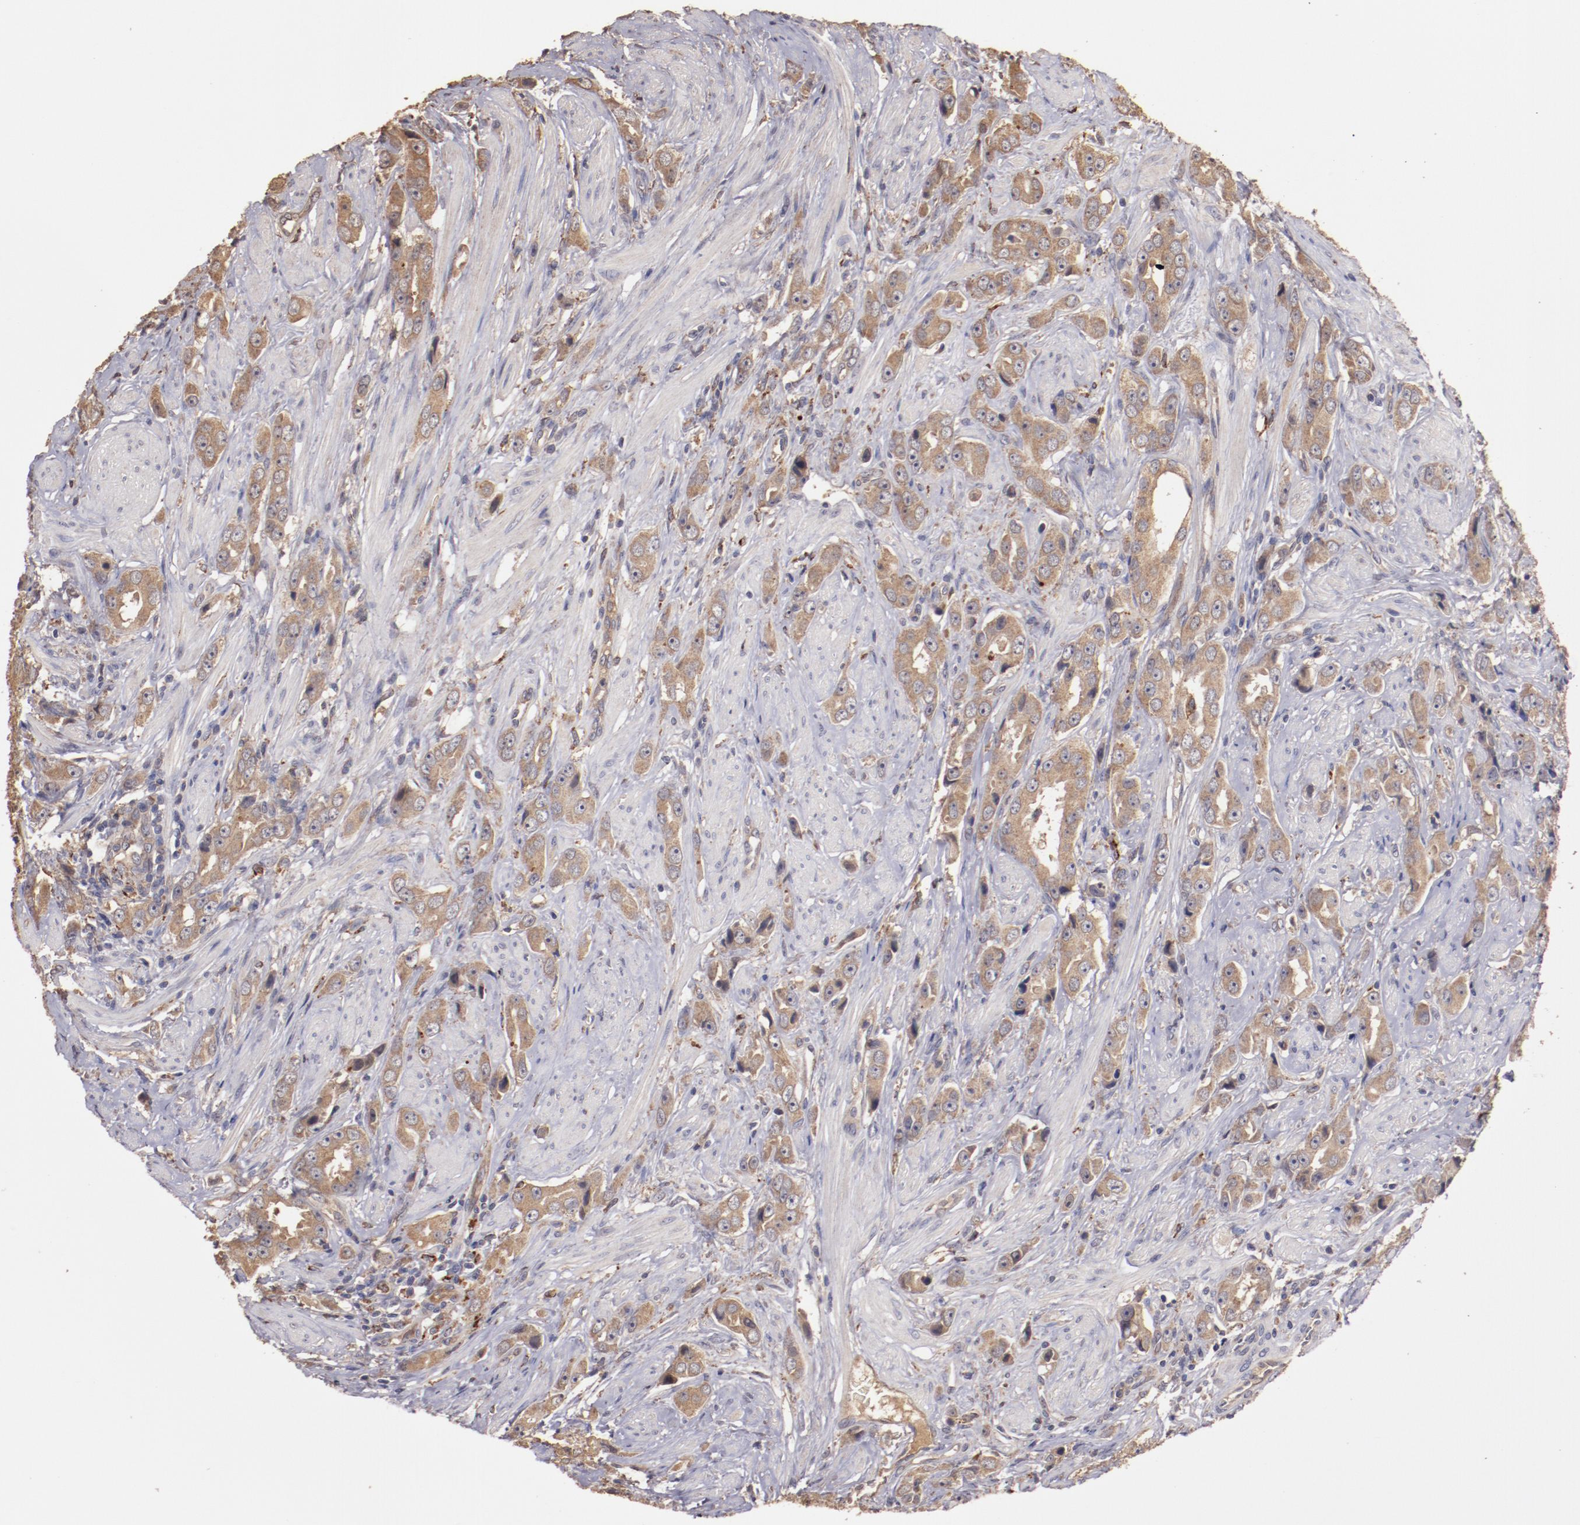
{"staining": {"intensity": "moderate", "quantity": ">75%", "location": "cytoplasmic/membranous"}, "tissue": "prostate cancer", "cell_type": "Tumor cells", "image_type": "cancer", "snomed": [{"axis": "morphology", "description": "Adenocarcinoma, Medium grade"}, {"axis": "topography", "description": "Prostate"}], "caption": "Protein staining of prostate cancer (medium-grade adenocarcinoma) tissue demonstrates moderate cytoplasmic/membranous staining in about >75% of tumor cells.", "gene": "SRRD", "patient": {"sex": "male", "age": 53}}